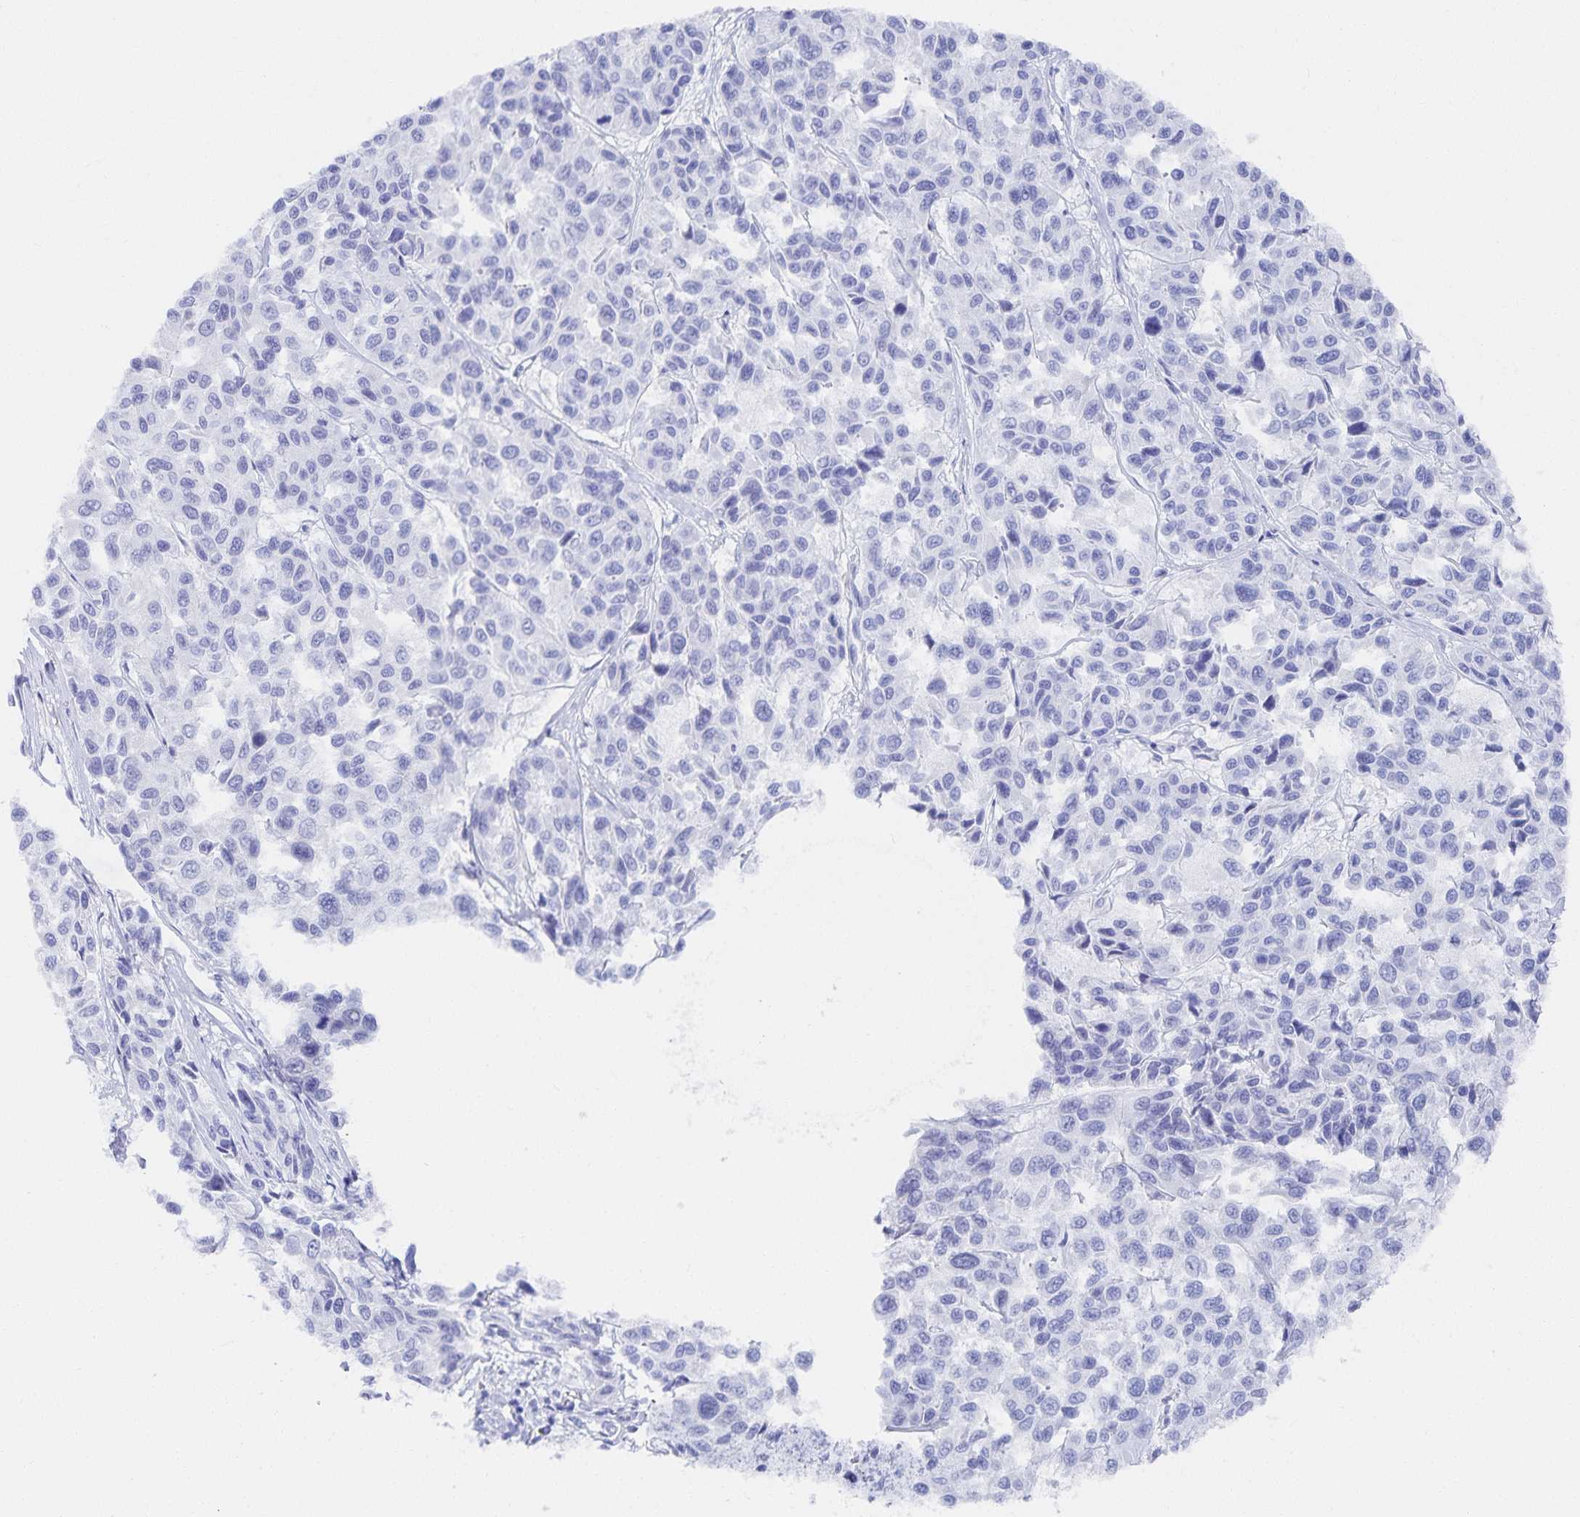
{"staining": {"intensity": "negative", "quantity": "none", "location": "none"}, "tissue": "melanoma", "cell_type": "Tumor cells", "image_type": "cancer", "snomed": [{"axis": "morphology", "description": "Malignant melanoma, NOS"}, {"axis": "topography", "description": "Skin"}], "caption": "An immunohistochemistry (IHC) image of malignant melanoma is shown. There is no staining in tumor cells of malignant melanoma.", "gene": "SNTN", "patient": {"sex": "female", "age": 66}}